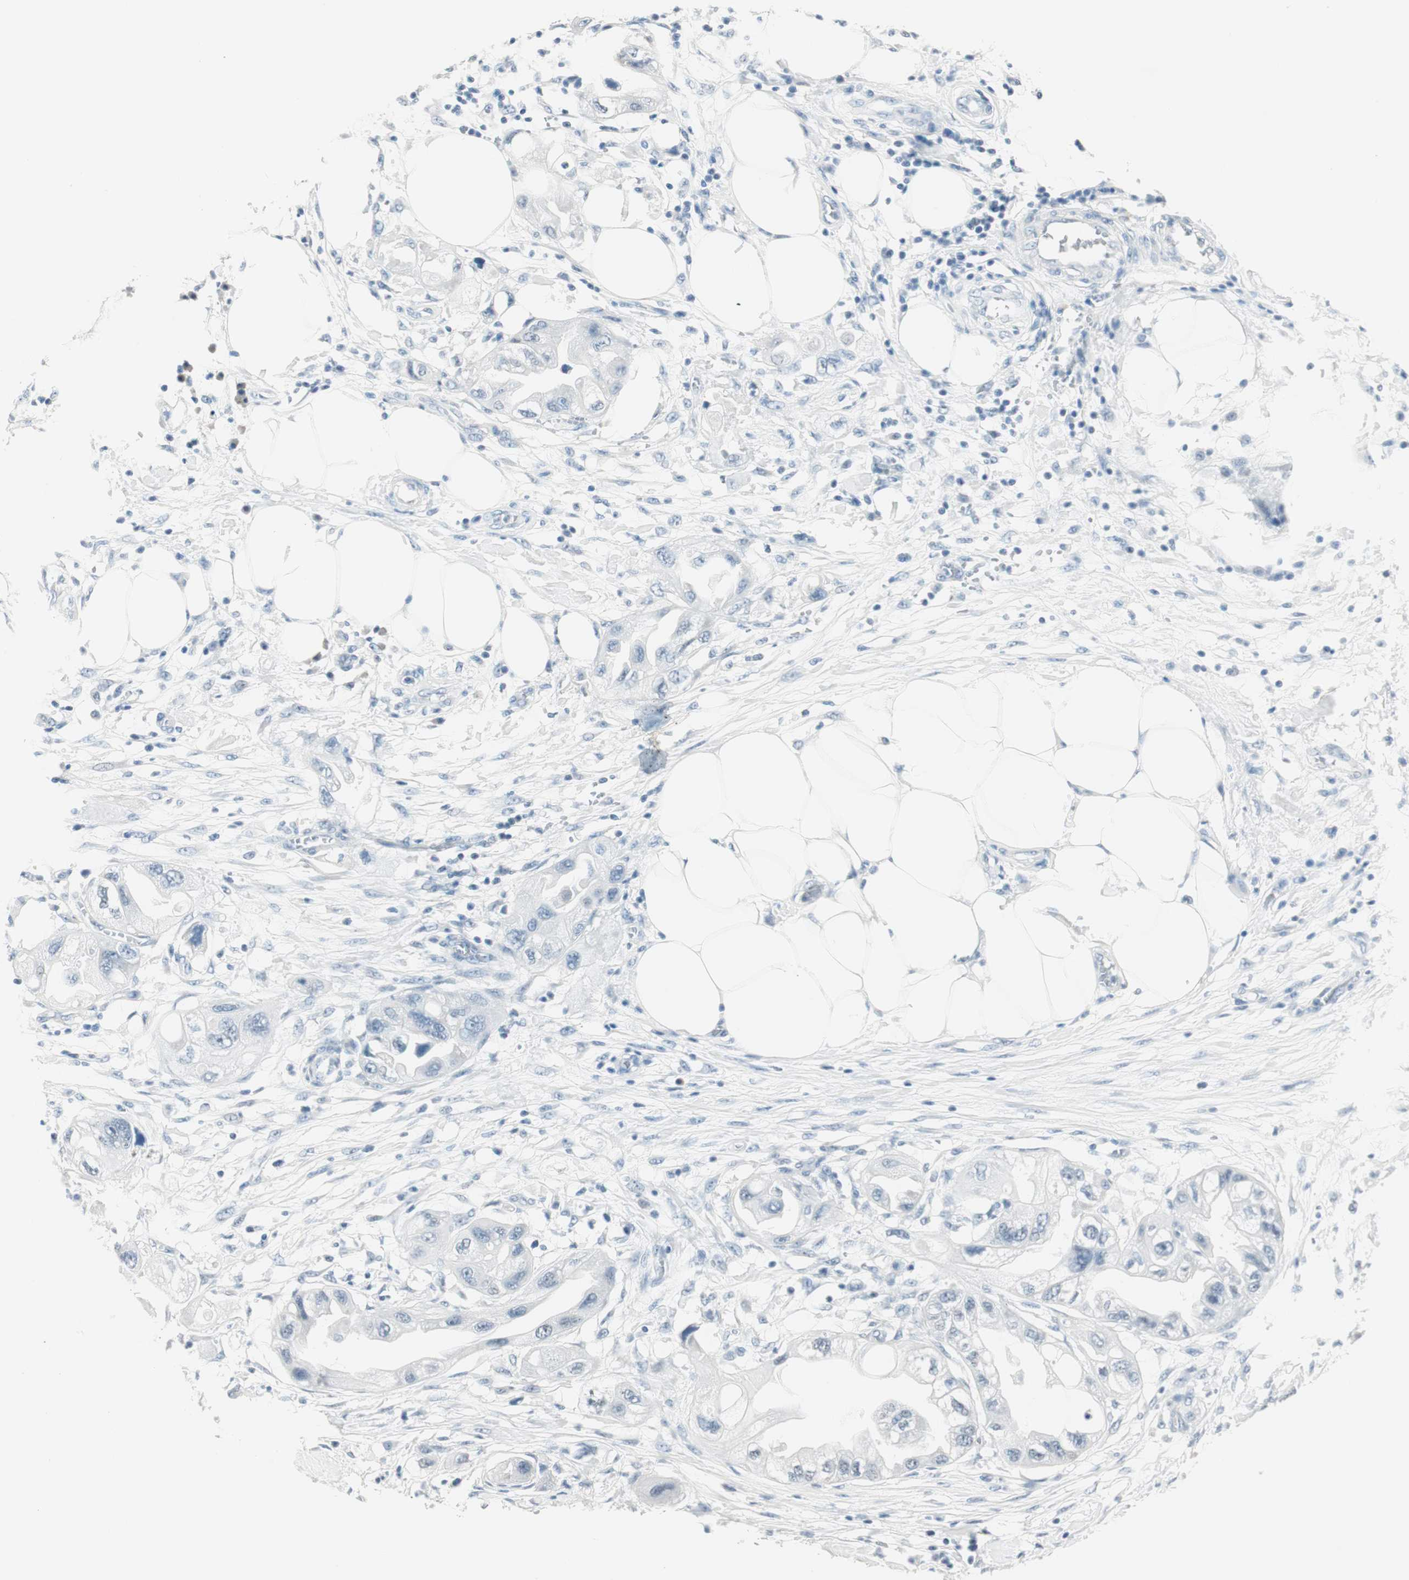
{"staining": {"intensity": "negative", "quantity": "none", "location": "none"}, "tissue": "endometrial cancer", "cell_type": "Tumor cells", "image_type": "cancer", "snomed": [{"axis": "morphology", "description": "Adenocarcinoma, NOS"}, {"axis": "topography", "description": "Endometrium"}], "caption": "The immunohistochemistry micrograph has no significant positivity in tumor cells of endometrial cancer tissue.", "gene": "HOXB13", "patient": {"sex": "female", "age": 67}}